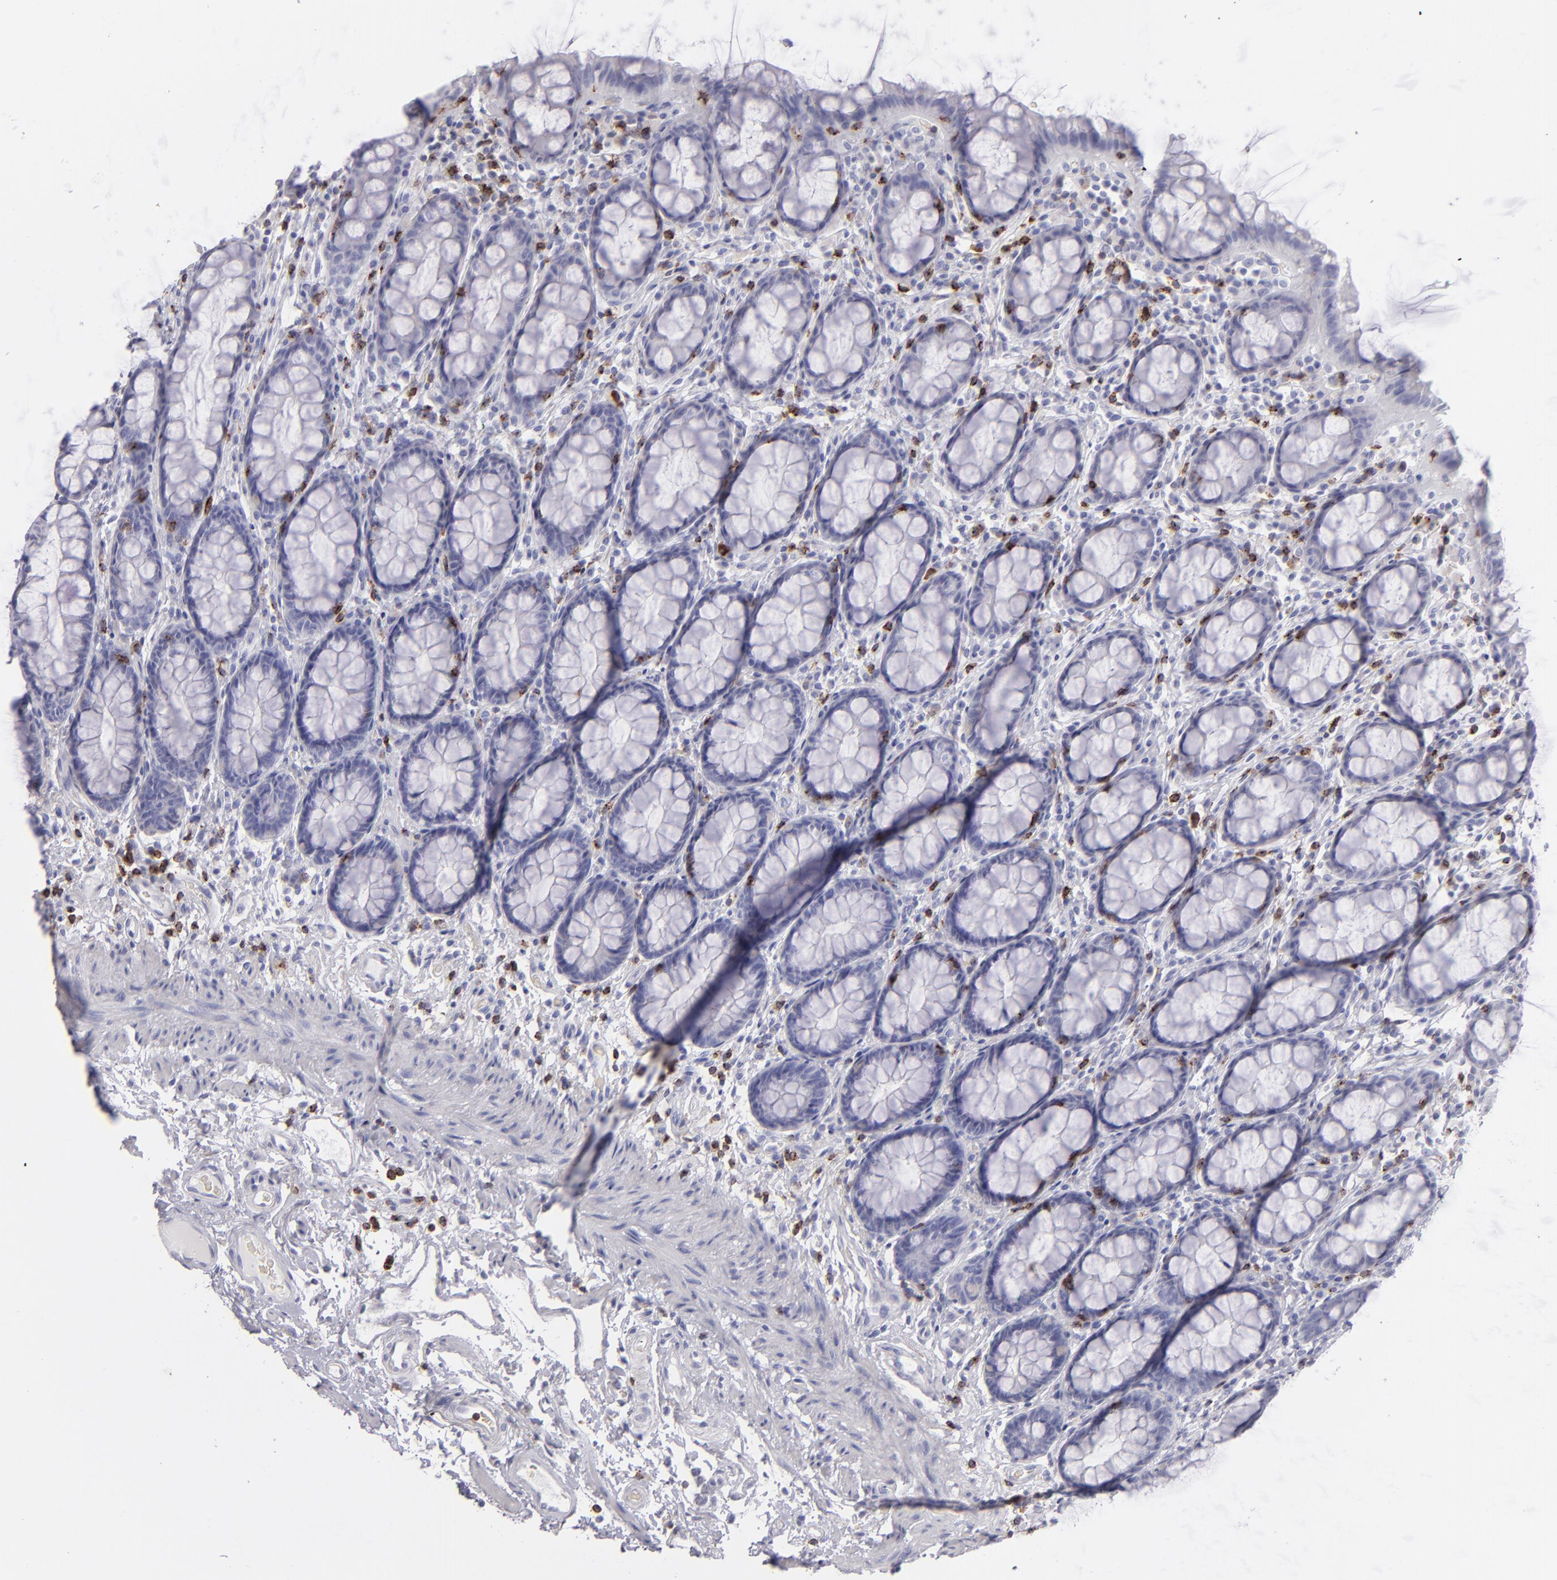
{"staining": {"intensity": "negative", "quantity": "none", "location": "none"}, "tissue": "rectum", "cell_type": "Glandular cells", "image_type": "normal", "snomed": [{"axis": "morphology", "description": "Normal tissue, NOS"}, {"axis": "topography", "description": "Rectum"}], "caption": "Human rectum stained for a protein using immunohistochemistry (IHC) demonstrates no positivity in glandular cells.", "gene": "CD2", "patient": {"sex": "male", "age": 92}}